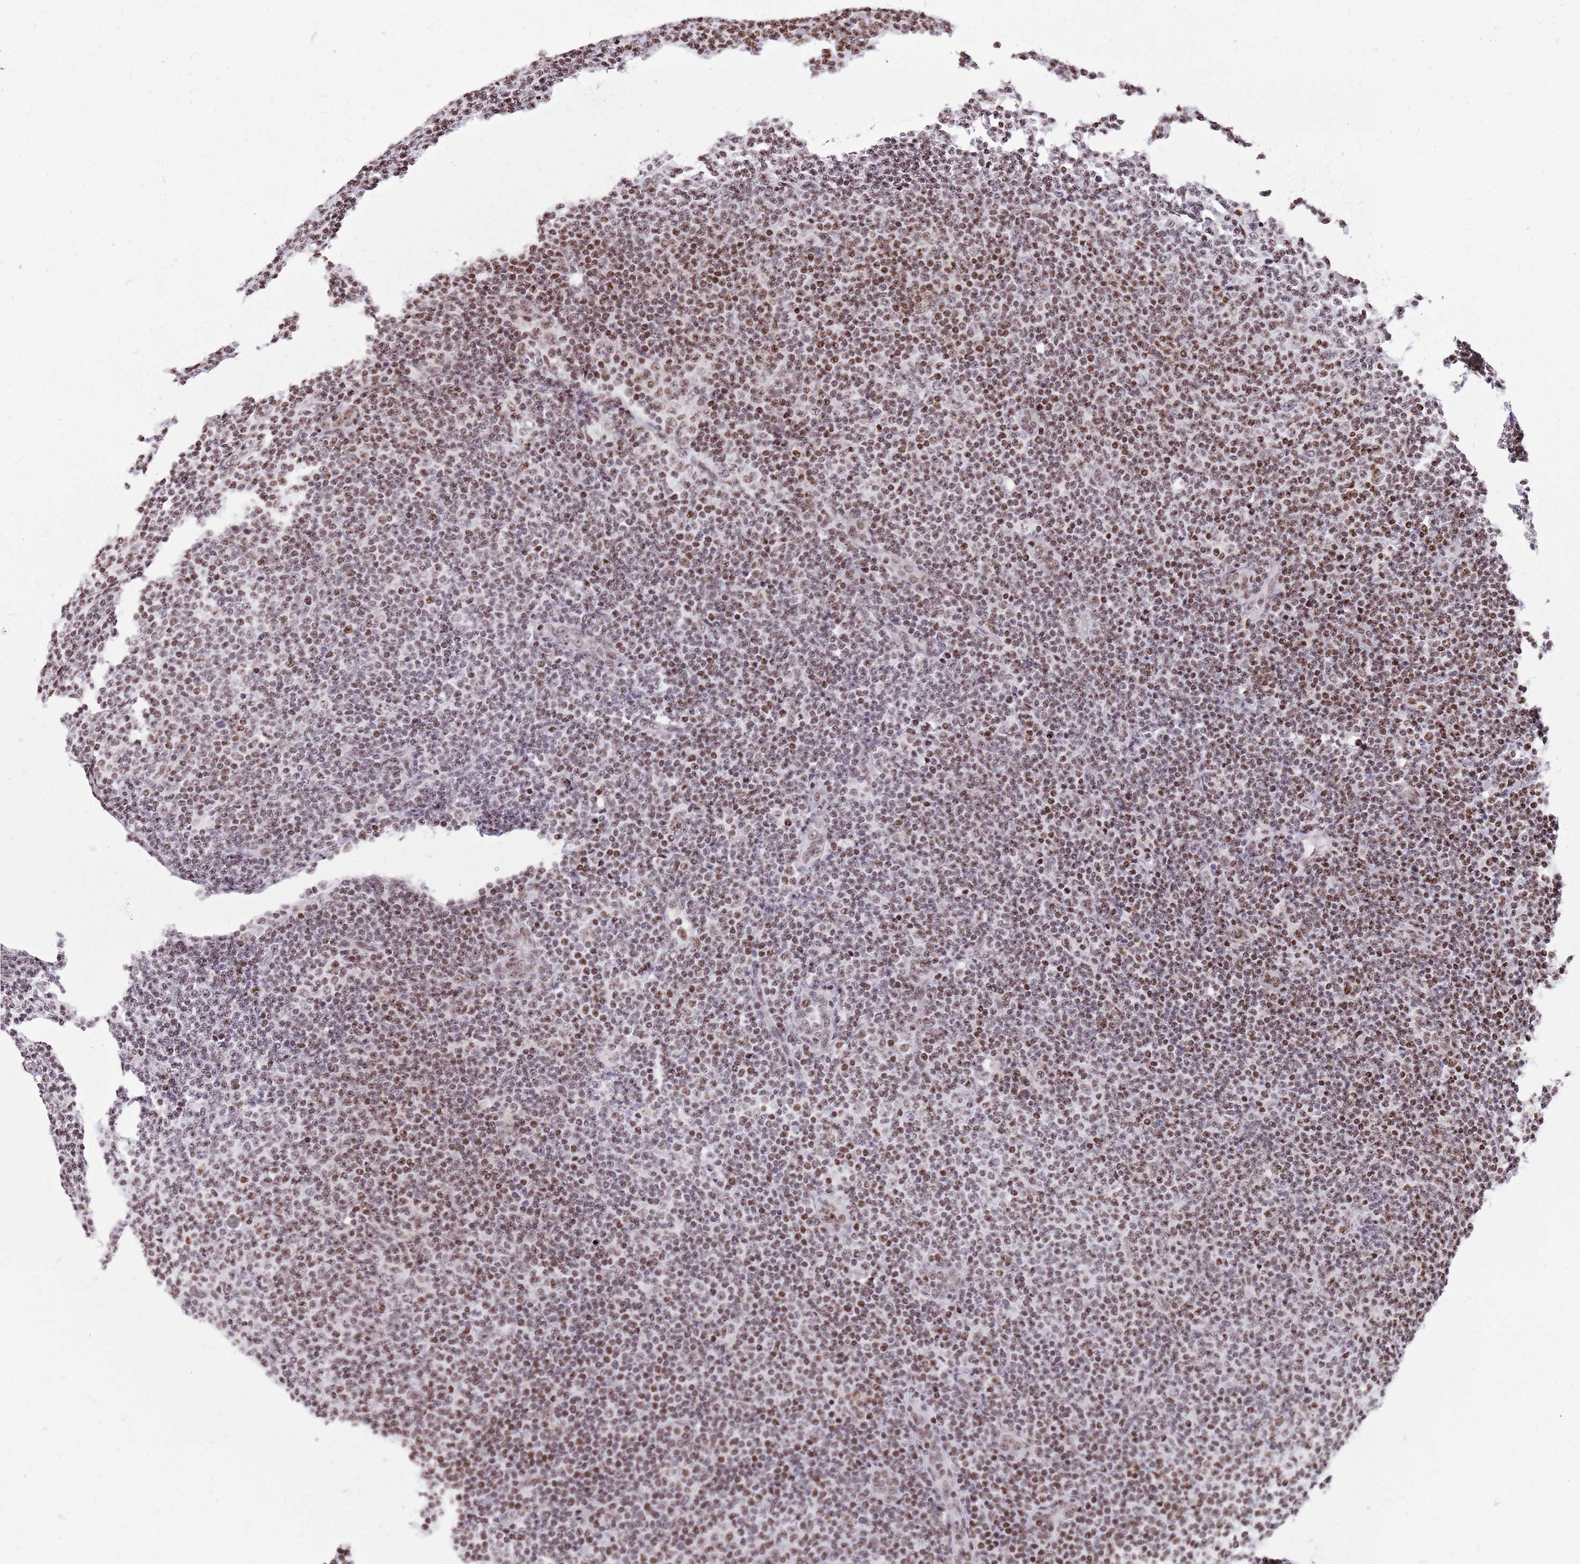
{"staining": {"intensity": "moderate", "quantity": ">75%", "location": "nuclear"}, "tissue": "lymphoma", "cell_type": "Tumor cells", "image_type": "cancer", "snomed": [{"axis": "morphology", "description": "Malignant lymphoma, non-Hodgkin's type, Low grade"}, {"axis": "topography", "description": "Lymph node"}], "caption": "Protein analysis of lymphoma tissue exhibits moderate nuclear staining in about >75% of tumor cells. The staining was performed using DAB (3,3'-diaminobenzidine) to visualize the protein expression in brown, while the nuclei were stained in blue with hematoxylin (Magnification: 20x).", "gene": "WASHC4", "patient": {"sex": "male", "age": 66}}